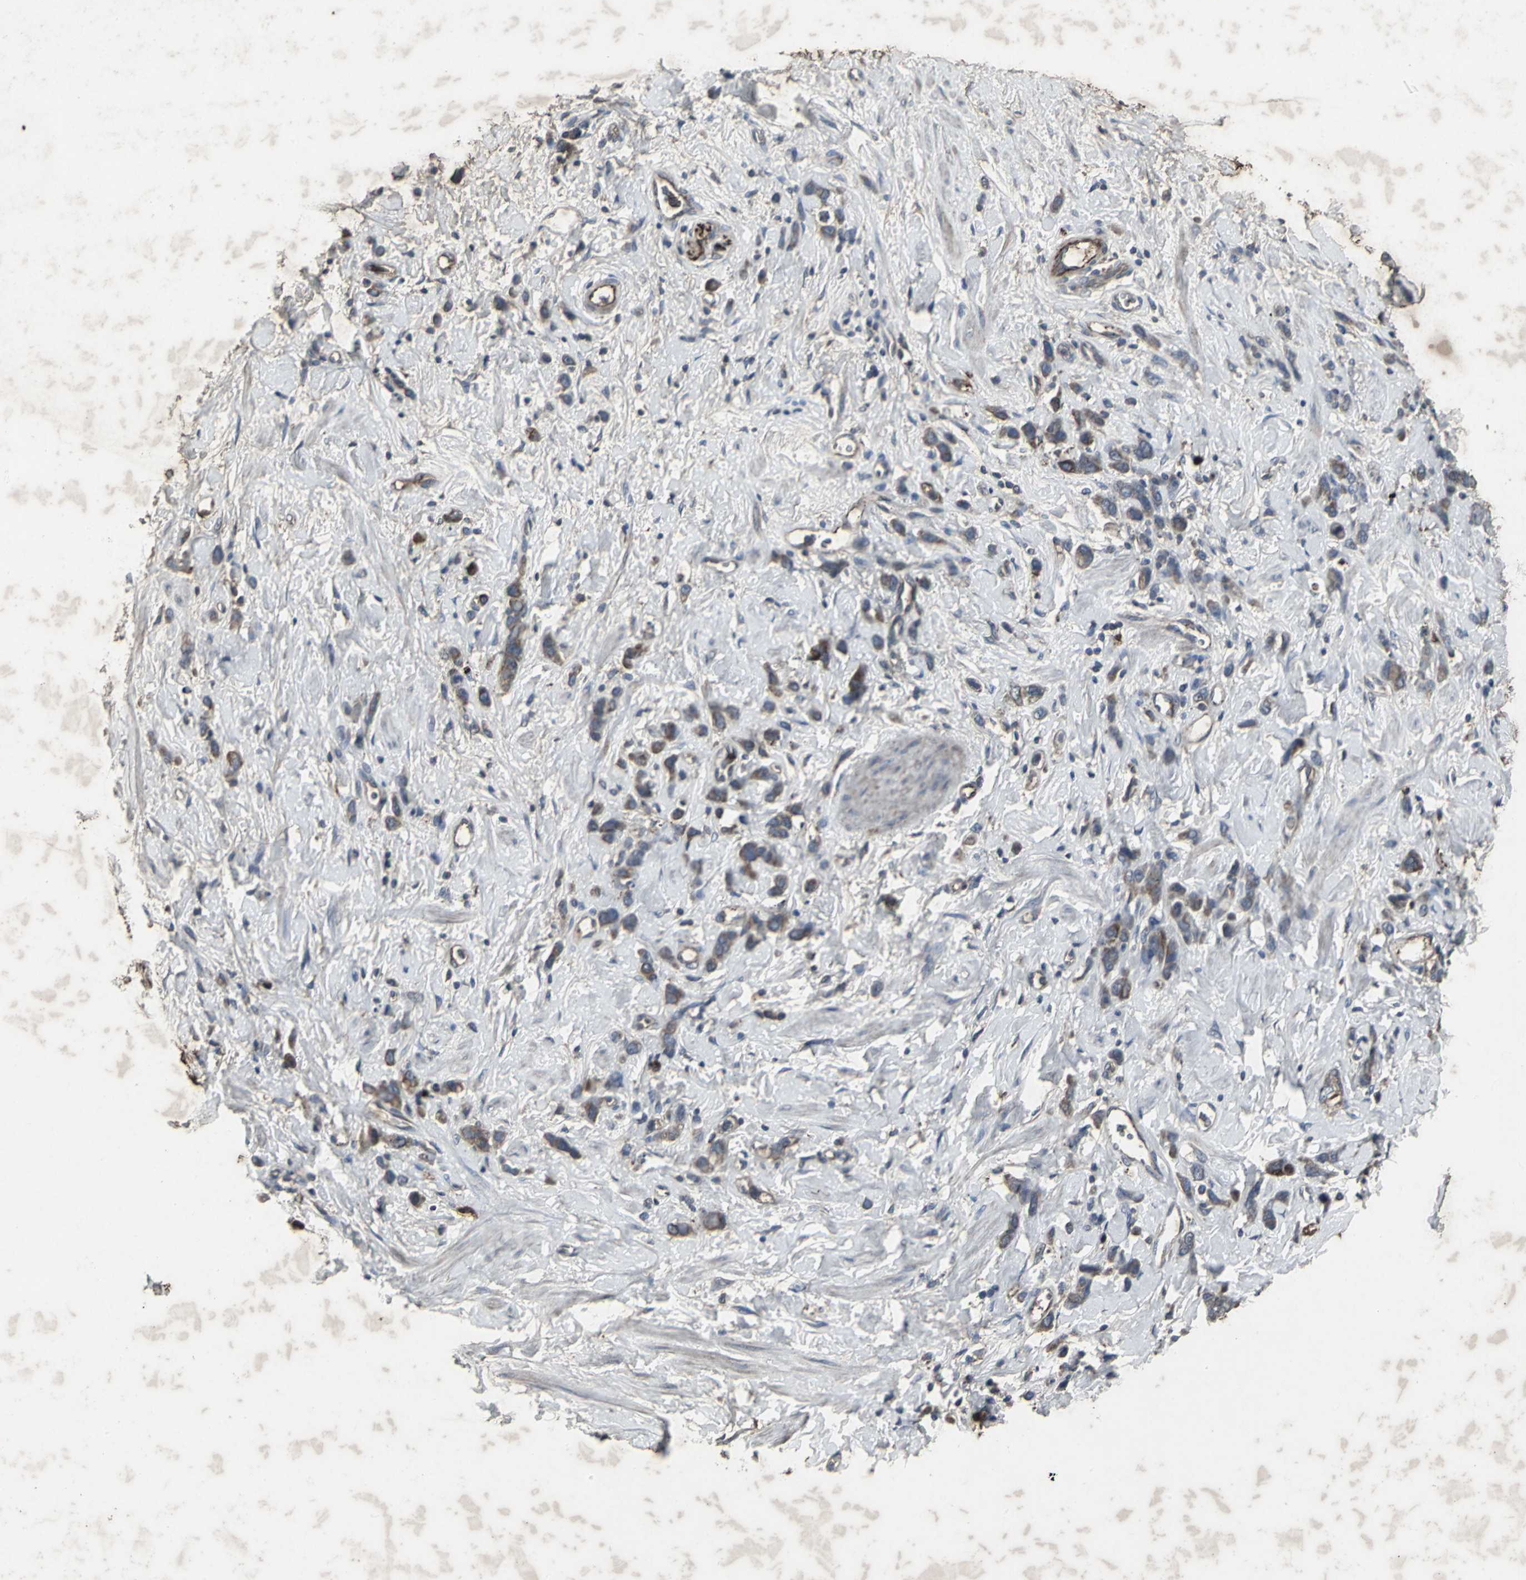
{"staining": {"intensity": "moderate", "quantity": ">75%", "location": "cytoplasmic/membranous"}, "tissue": "stomach cancer", "cell_type": "Tumor cells", "image_type": "cancer", "snomed": [{"axis": "morphology", "description": "Normal tissue, NOS"}, {"axis": "morphology", "description": "Adenocarcinoma, NOS"}, {"axis": "topography", "description": "Stomach"}], "caption": "DAB immunohistochemical staining of stomach cancer shows moderate cytoplasmic/membranous protein expression in approximately >75% of tumor cells. The staining was performed using DAB (3,3'-diaminobenzidine), with brown indicating positive protein expression. Nuclei are stained blue with hematoxylin.", "gene": "CCR9", "patient": {"sex": "male", "age": 82}}